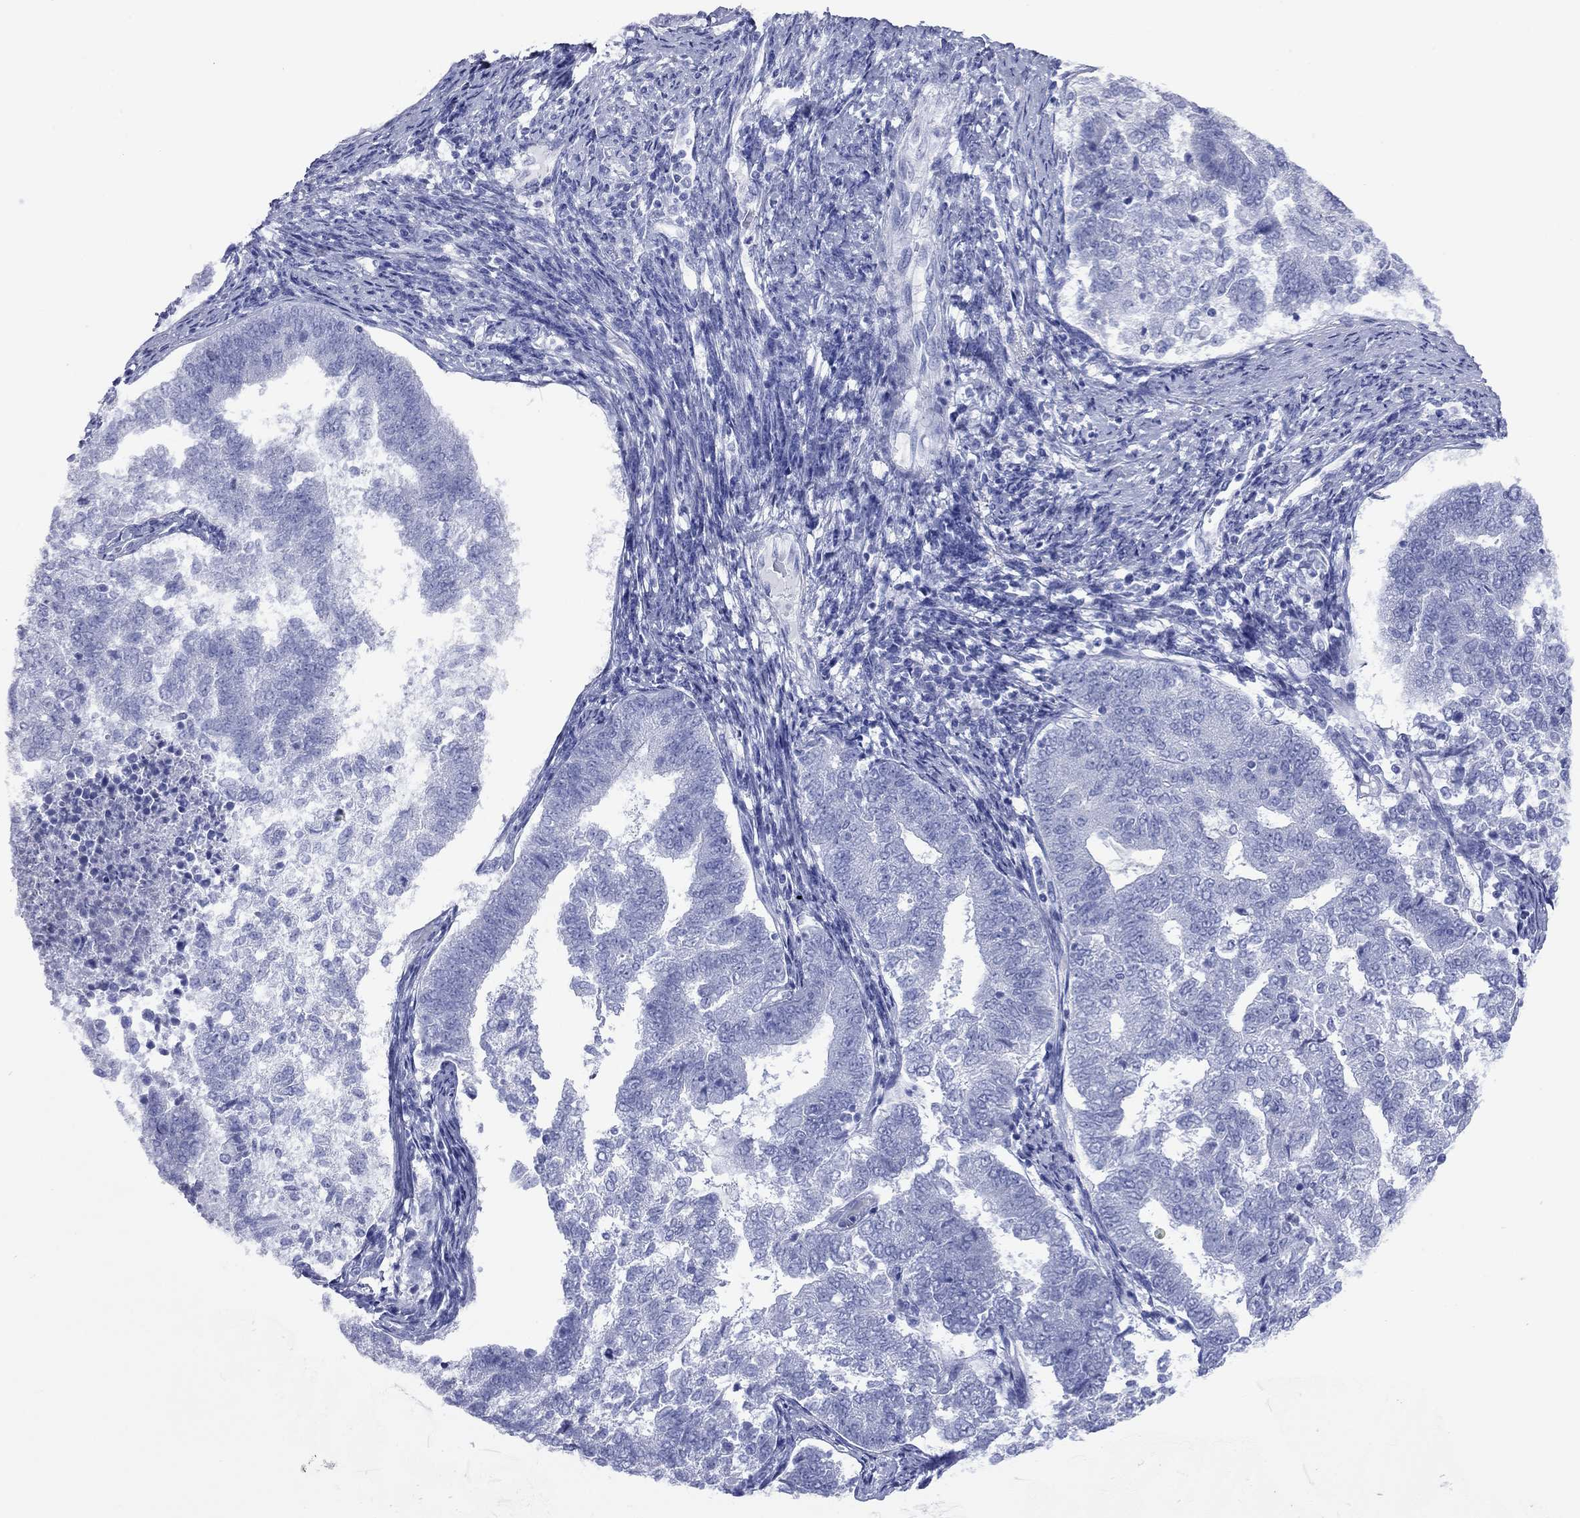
{"staining": {"intensity": "negative", "quantity": "none", "location": "none"}, "tissue": "endometrial cancer", "cell_type": "Tumor cells", "image_type": "cancer", "snomed": [{"axis": "morphology", "description": "Adenocarcinoma, NOS"}, {"axis": "topography", "description": "Endometrium"}], "caption": "Human adenocarcinoma (endometrial) stained for a protein using immunohistochemistry displays no expression in tumor cells.", "gene": "VSIG10", "patient": {"sex": "female", "age": 65}}